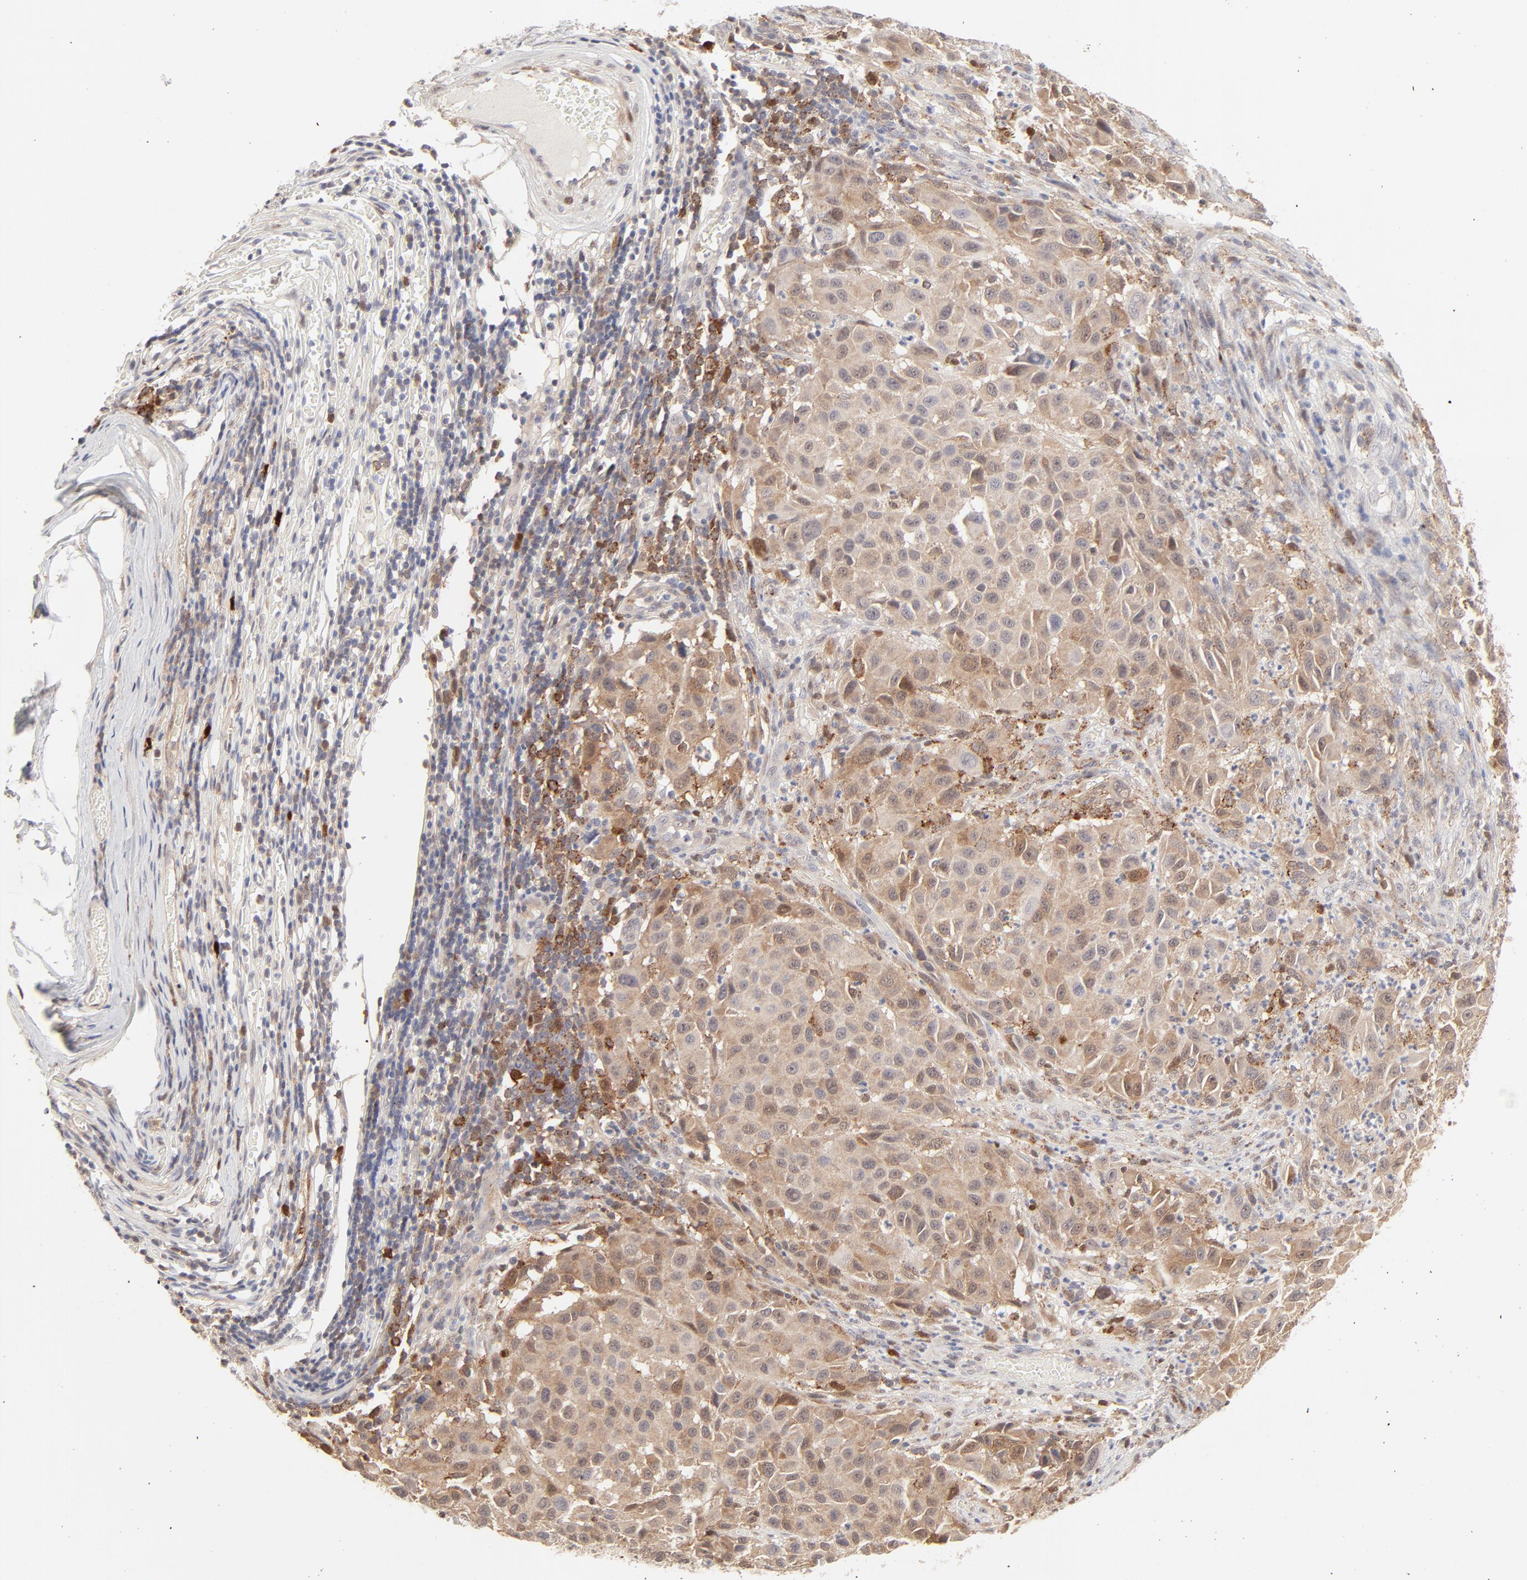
{"staining": {"intensity": "negative", "quantity": "none", "location": "none"}, "tissue": "melanoma", "cell_type": "Tumor cells", "image_type": "cancer", "snomed": [{"axis": "morphology", "description": "Malignant melanoma, Metastatic site"}, {"axis": "topography", "description": "Lymph node"}], "caption": "High power microscopy micrograph of an immunohistochemistry image of melanoma, revealing no significant expression in tumor cells. (Stains: DAB (3,3'-diaminobenzidine) immunohistochemistry (IHC) with hematoxylin counter stain, Microscopy: brightfield microscopy at high magnification).", "gene": "CDK6", "patient": {"sex": "male", "age": 61}}